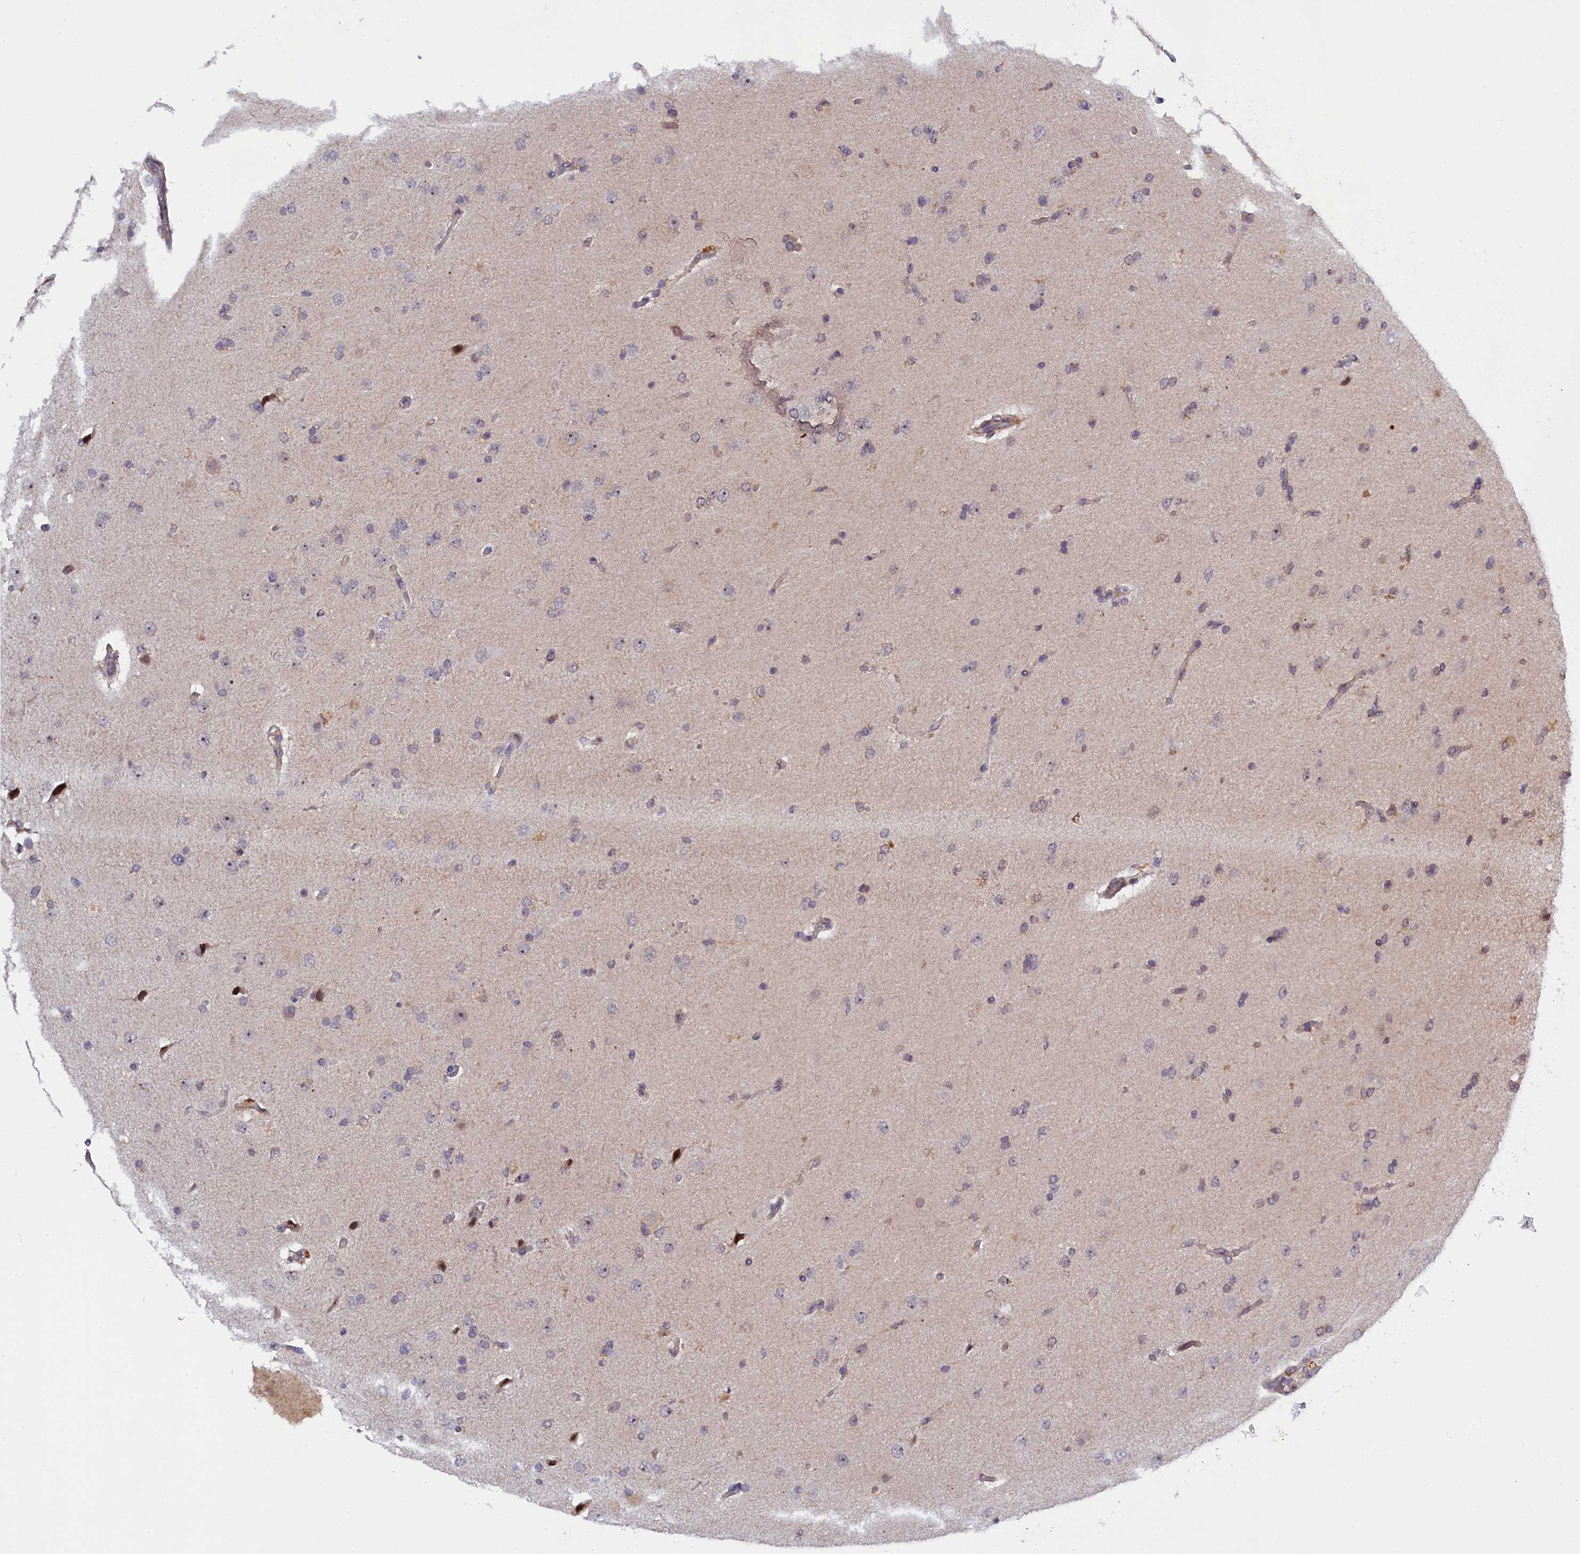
{"staining": {"intensity": "negative", "quantity": "none", "location": "none"}, "tissue": "glioma", "cell_type": "Tumor cells", "image_type": "cancer", "snomed": [{"axis": "morphology", "description": "Glioma, malignant, High grade"}, {"axis": "topography", "description": "Brain"}], "caption": "Malignant glioma (high-grade) was stained to show a protein in brown. There is no significant staining in tumor cells. The staining was performed using DAB to visualize the protein expression in brown, while the nuclei were stained in blue with hematoxylin (Magnification: 20x).", "gene": "CCL23", "patient": {"sex": "male", "age": 72}}